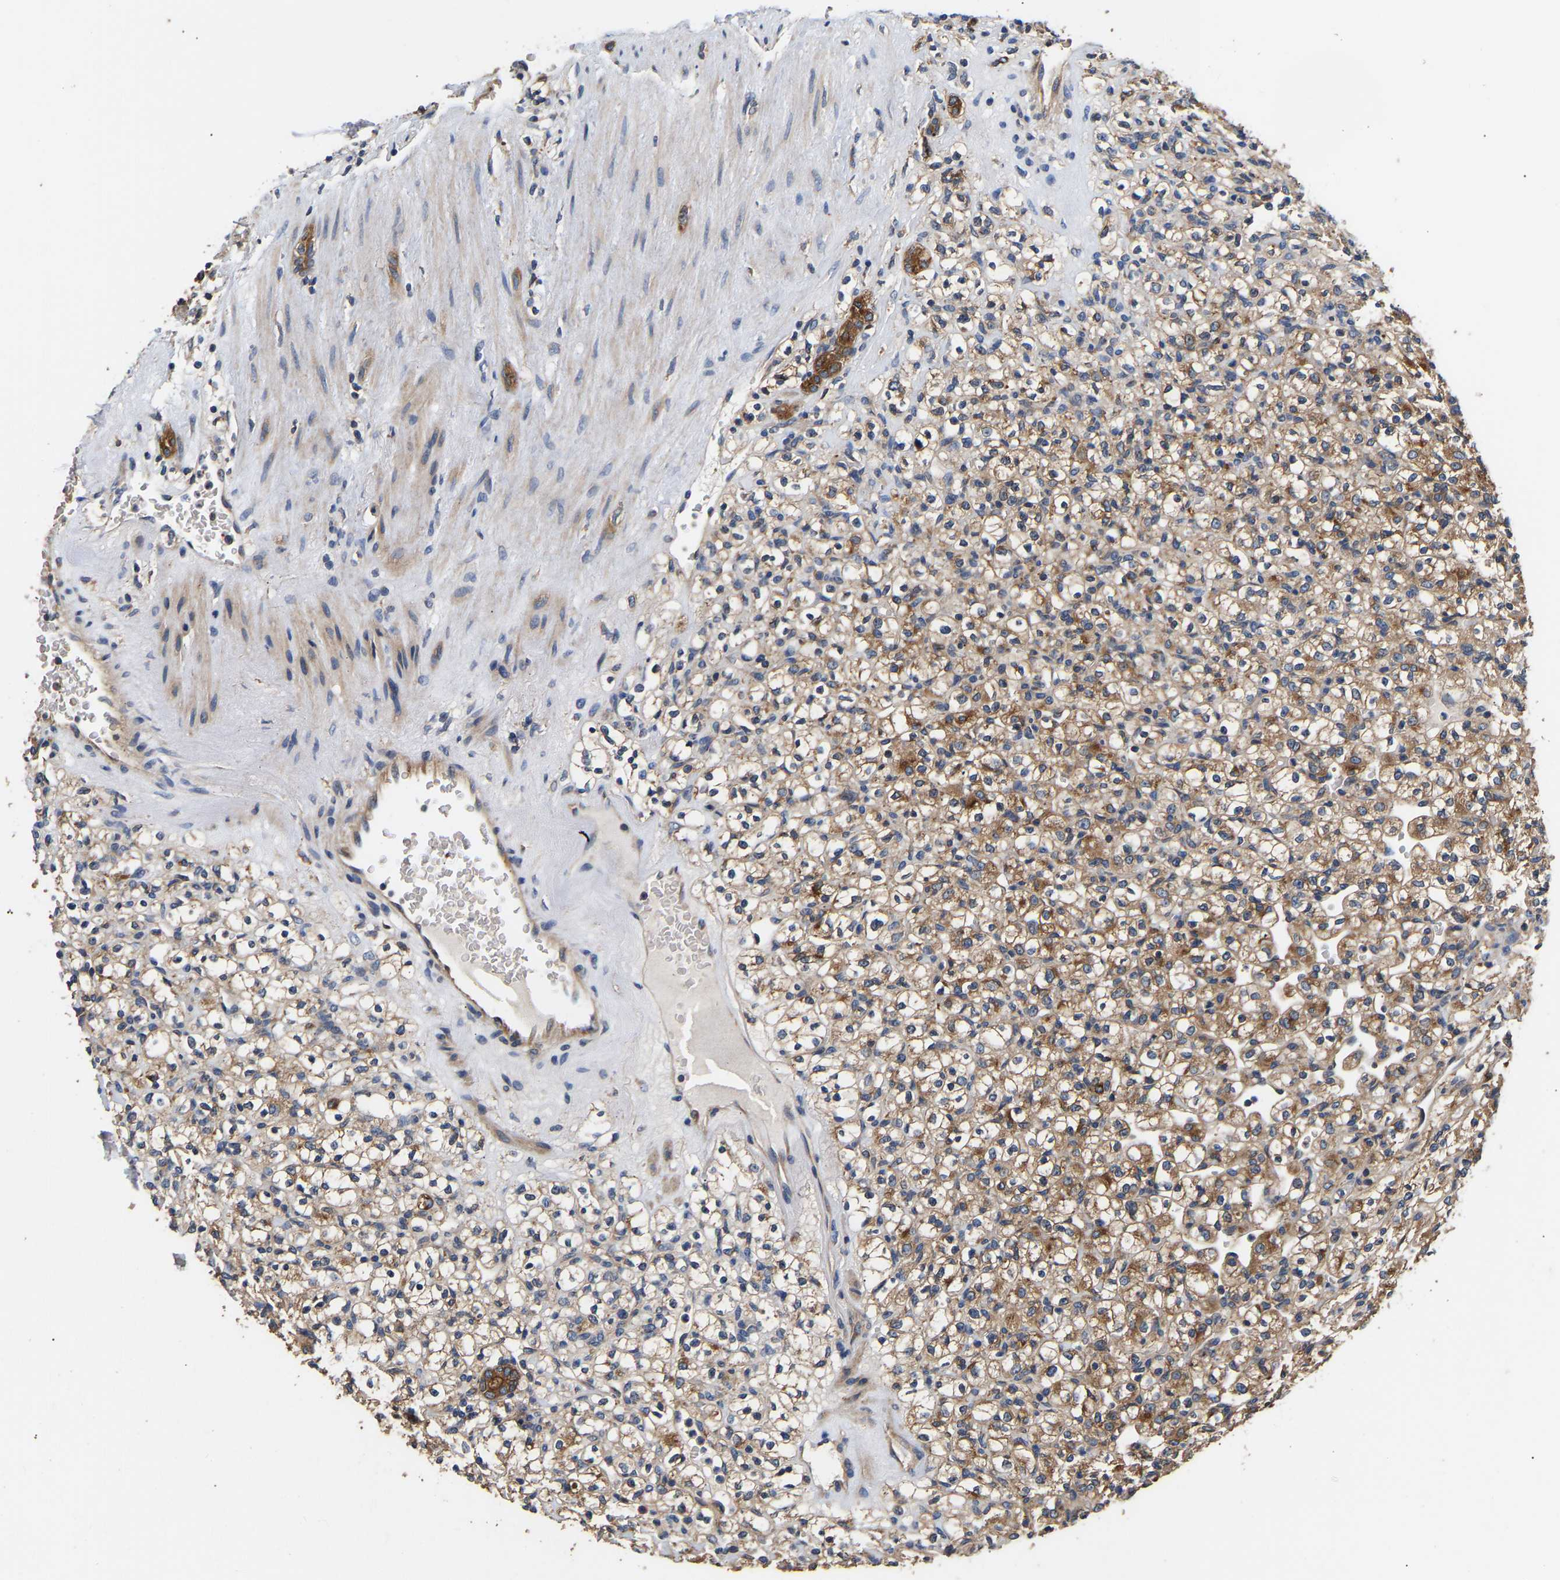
{"staining": {"intensity": "moderate", "quantity": ">75%", "location": "cytoplasmic/membranous"}, "tissue": "renal cancer", "cell_type": "Tumor cells", "image_type": "cancer", "snomed": [{"axis": "morphology", "description": "Normal tissue, NOS"}, {"axis": "morphology", "description": "Adenocarcinoma, NOS"}, {"axis": "topography", "description": "Kidney"}], "caption": "Renal cancer stained with immunohistochemistry exhibits moderate cytoplasmic/membranous staining in approximately >75% of tumor cells.", "gene": "LRBA", "patient": {"sex": "female", "age": 72}}